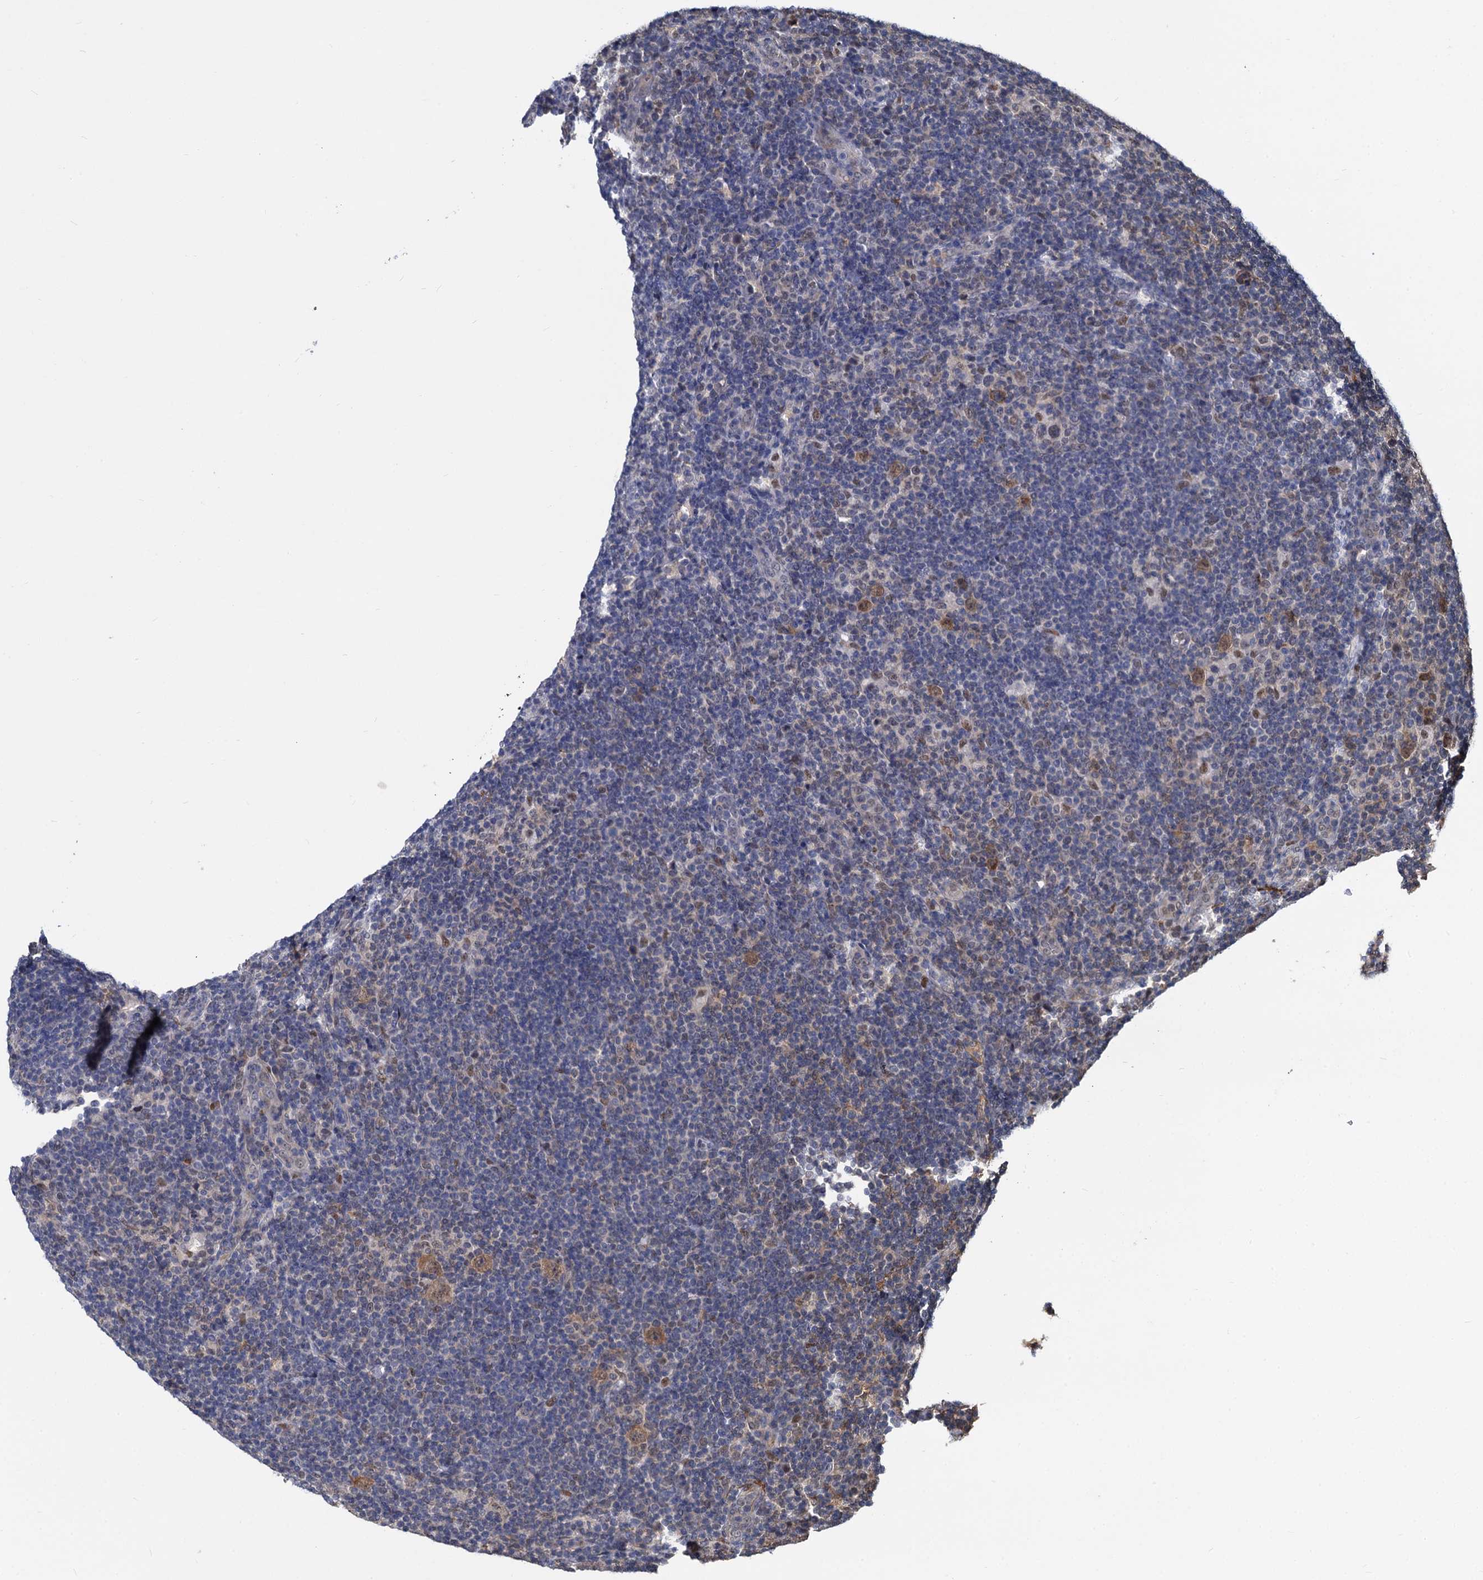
{"staining": {"intensity": "moderate", "quantity": ">75%", "location": "cytoplasmic/membranous,nuclear"}, "tissue": "lymphoma", "cell_type": "Tumor cells", "image_type": "cancer", "snomed": [{"axis": "morphology", "description": "Hodgkin's disease, NOS"}, {"axis": "topography", "description": "Lymph node"}], "caption": "Lymphoma stained for a protein reveals moderate cytoplasmic/membranous and nuclear positivity in tumor cells.", "gene": "PSMD4", "patient": {"sex": "female", "age": 57}}